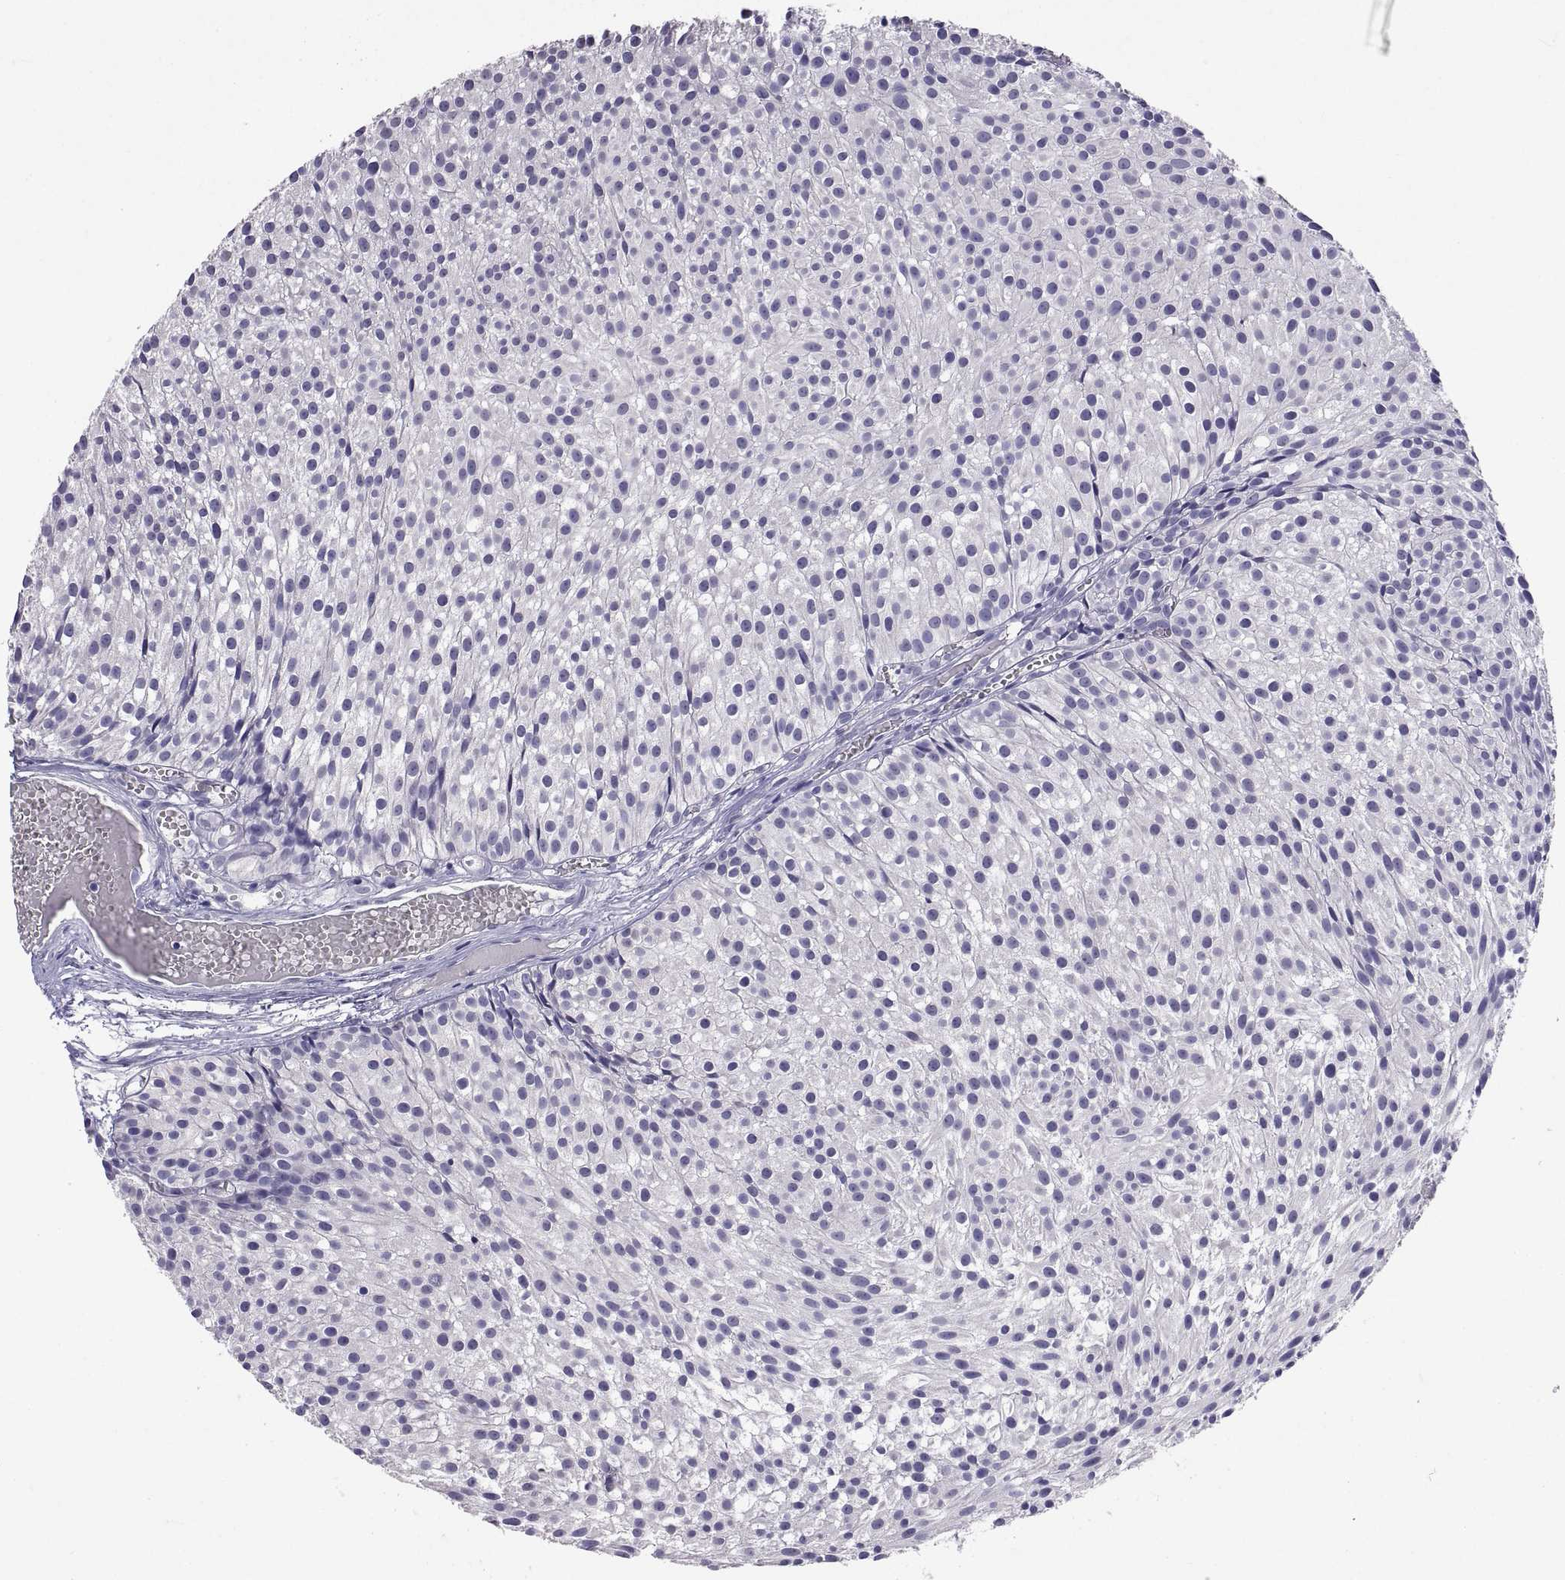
{"staining": {"intensity": "negative", "quantity": "none", "location": "none"}, "tissue": "urothelial cancer", "cell_type": "Tumor cells", "image_type": "cancer", "snomed": [{"axis": "morphology", "description": "Urothelial carcinoma, Low grade"}, {"axis": "topography", "description": "Urinary bladder"}], "caption": "IHC of urothelial carcinoma (low-grade) displays no positivity in tumor cells.", "gene": "MS4A1", "patient": {"sex": "male", "age": 63}}